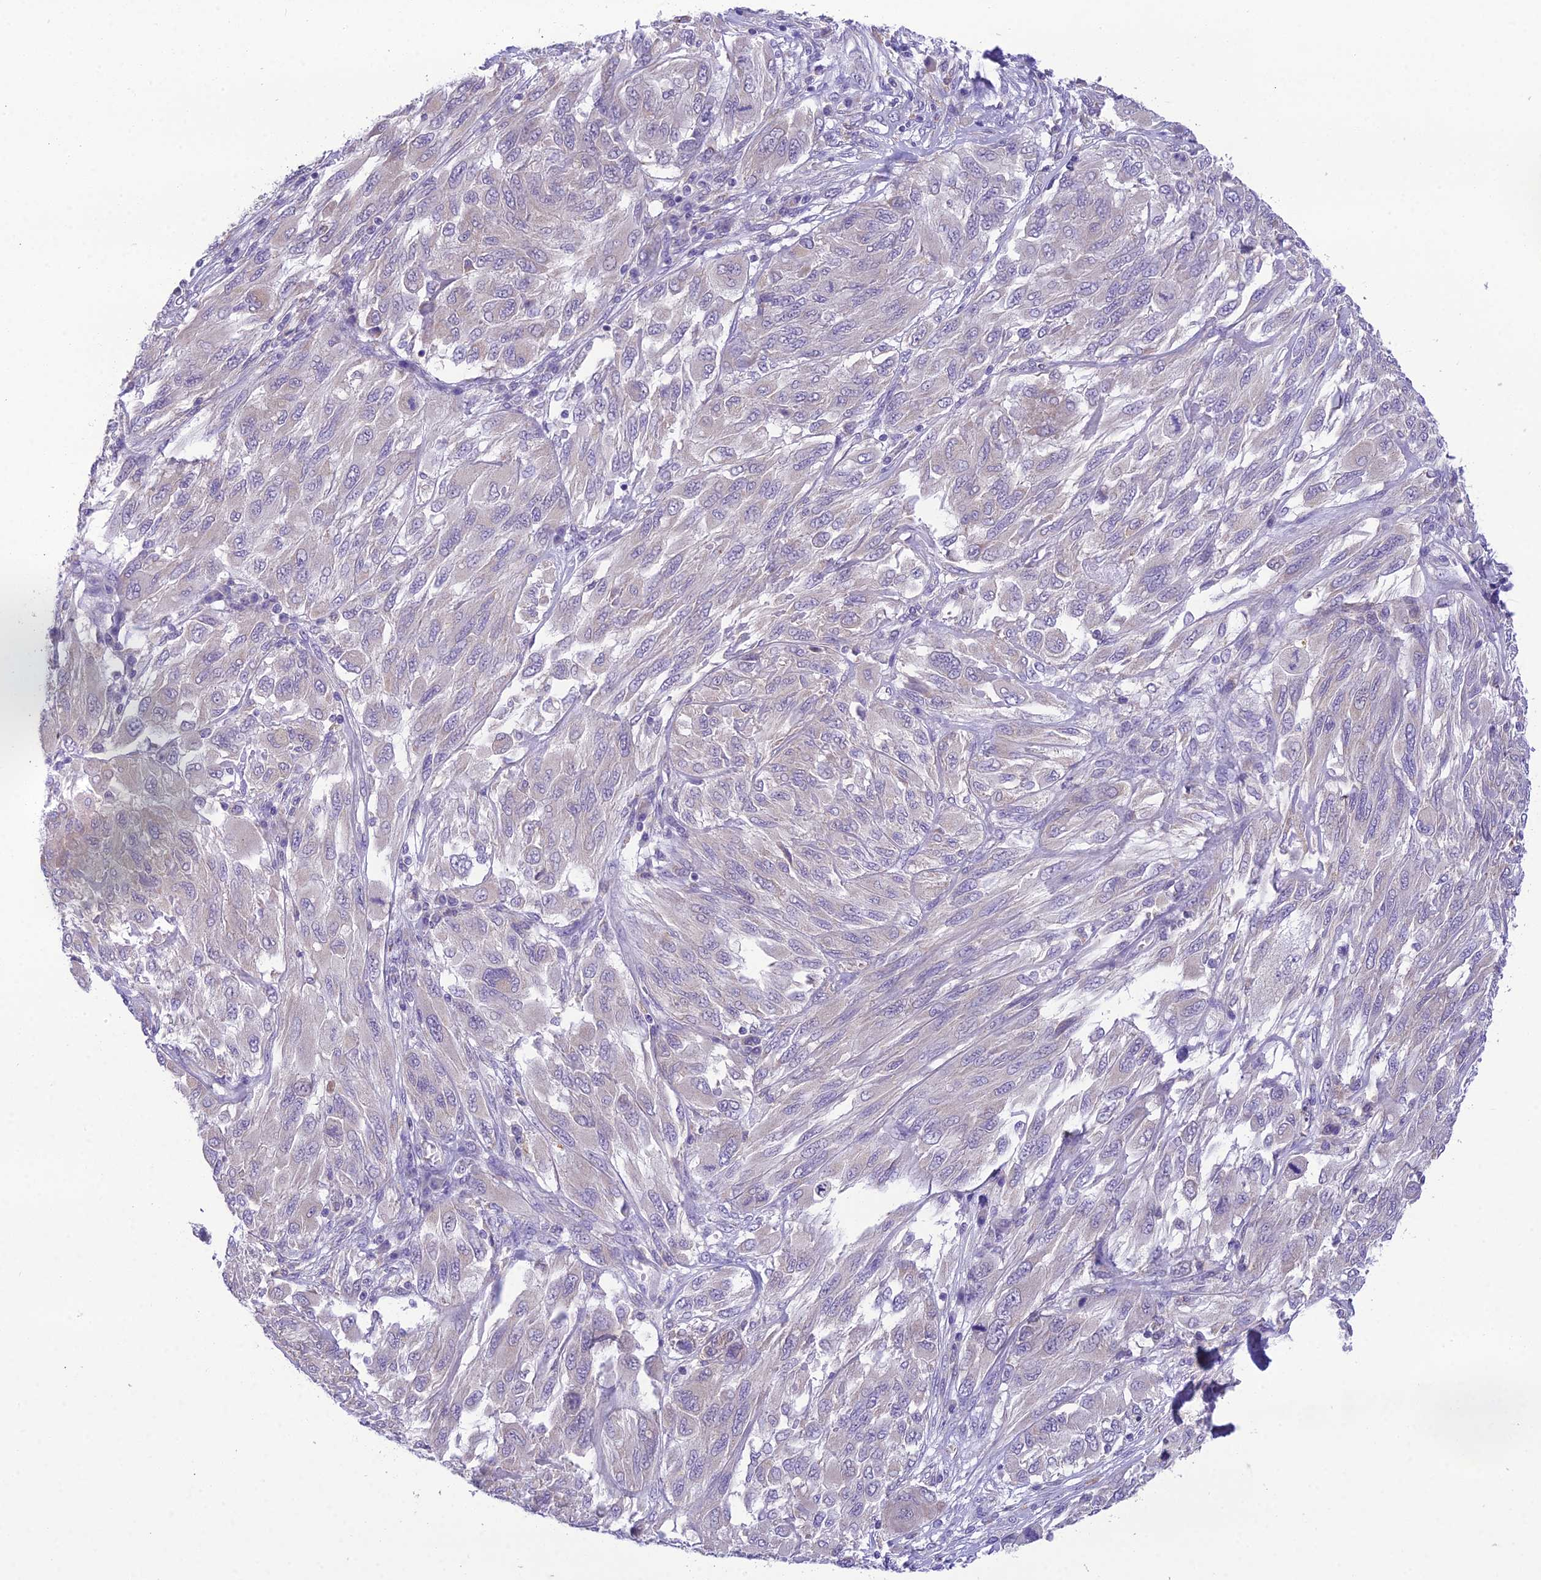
{"staining": {"intensity": "negative", "quantity": "none", "location": "none"}, "tissue": "melanoma", "cell_type": "Tumor cells", "image_type": "cancer", "snomed": [{"axis": "morphology", "description": "Malignant melanoma, NOS"}, {"axis": "topography", "description": "Skin"}], "caption": "There is no significant positivity in tumor cells of melanoma.", "gene": "MIIP", "patient": {"sex": "female", "age": 91}}